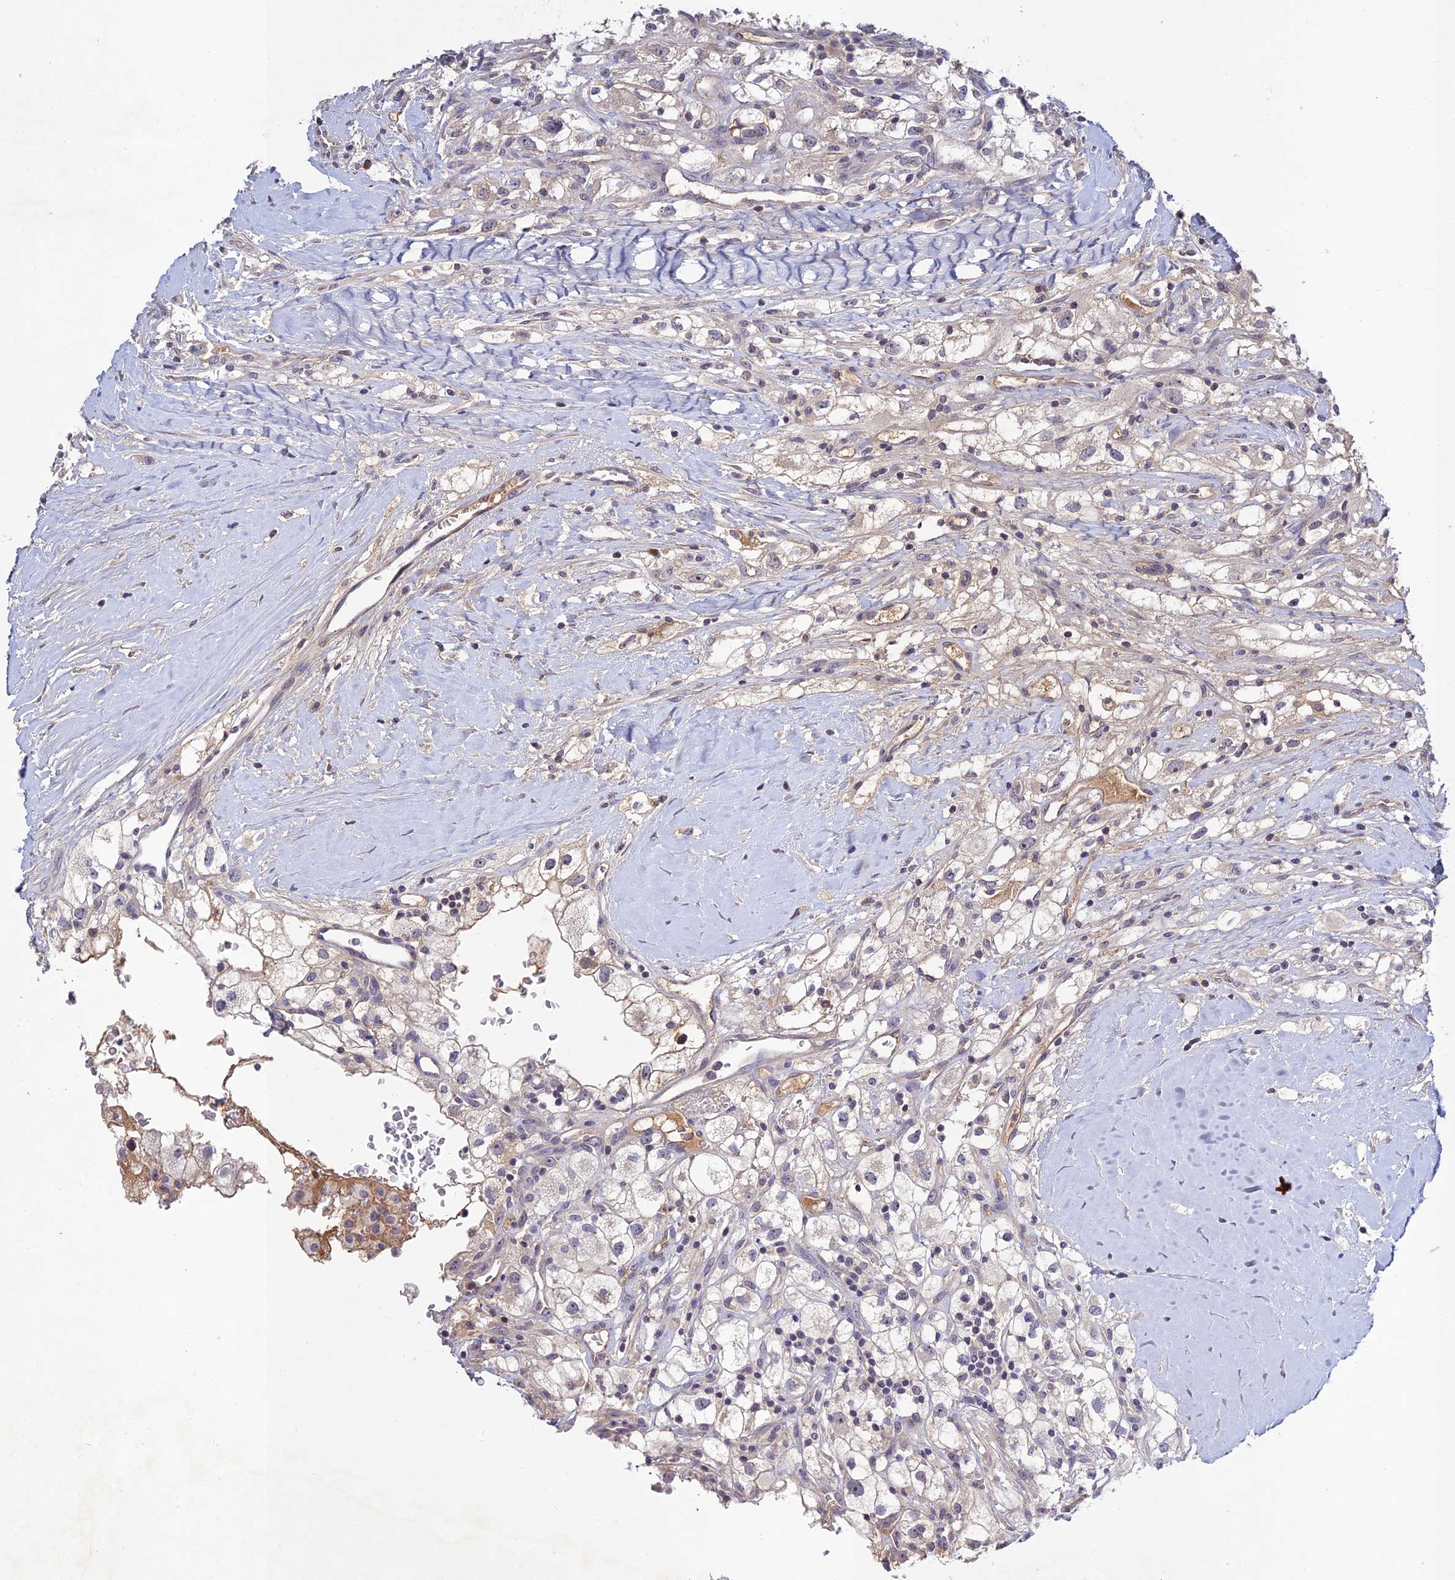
{"staining": {"intensity": "negative", "quantity": "none", "location": "none"}, "tissue": "renal cancer", "cell_type": "Tumor cells", "image_type": "cancer", "snomed": [{"axis": "morphology", "description": "Adenocarcinoma, NOS"}, {"axis": "topography", "description": "Kidney"}], "caption": "The histopathology image reveals no staining of tumor cells in renal adenocarcinoma. (IHC, brightfield microscopy, high magnification).", "gene": "CHST5", "patient": {"sex": "male", "age": 59}}